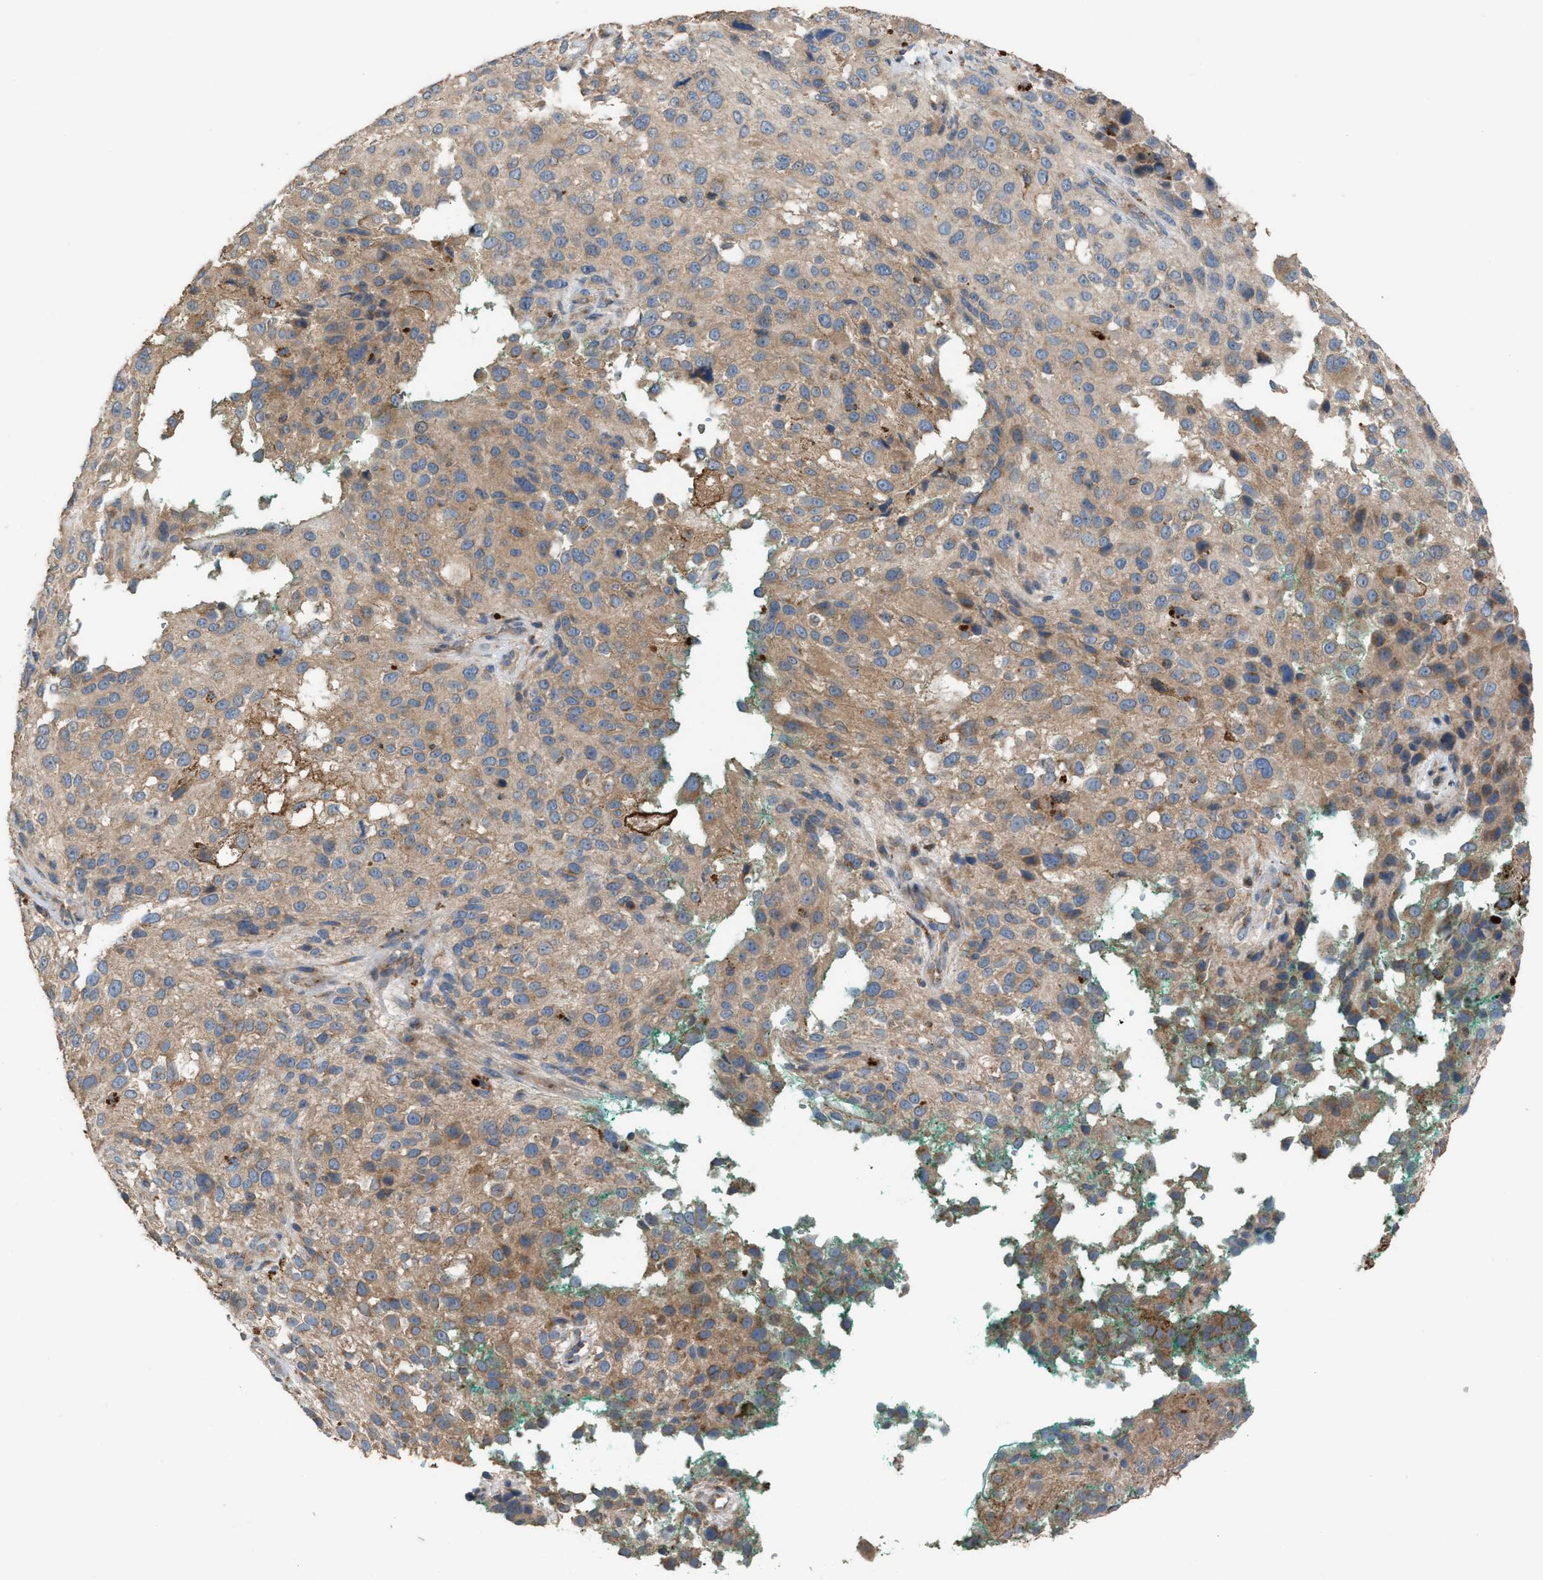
{"staining": {"intensity": "weak", "quantity": ">75%", "location": "cytoplasmic/membranous"}, "tissue": "melanoma", "cell_type": "Tumor cells", "image_type": "cancer", "snomed": [{"axis": "morphology", "description": "Necrosis, NOS"}, {"axis": "morphology", "description": "Malignant melanoma, NOS"}, {"axis": "topography", "description": "Skin"}], "caption": "Human malignant melanoma stained with a protein marker exhibits weak staining in tumor cells.", "gene": "TPK1", "patient": {"sex": "female", "age": 87}}